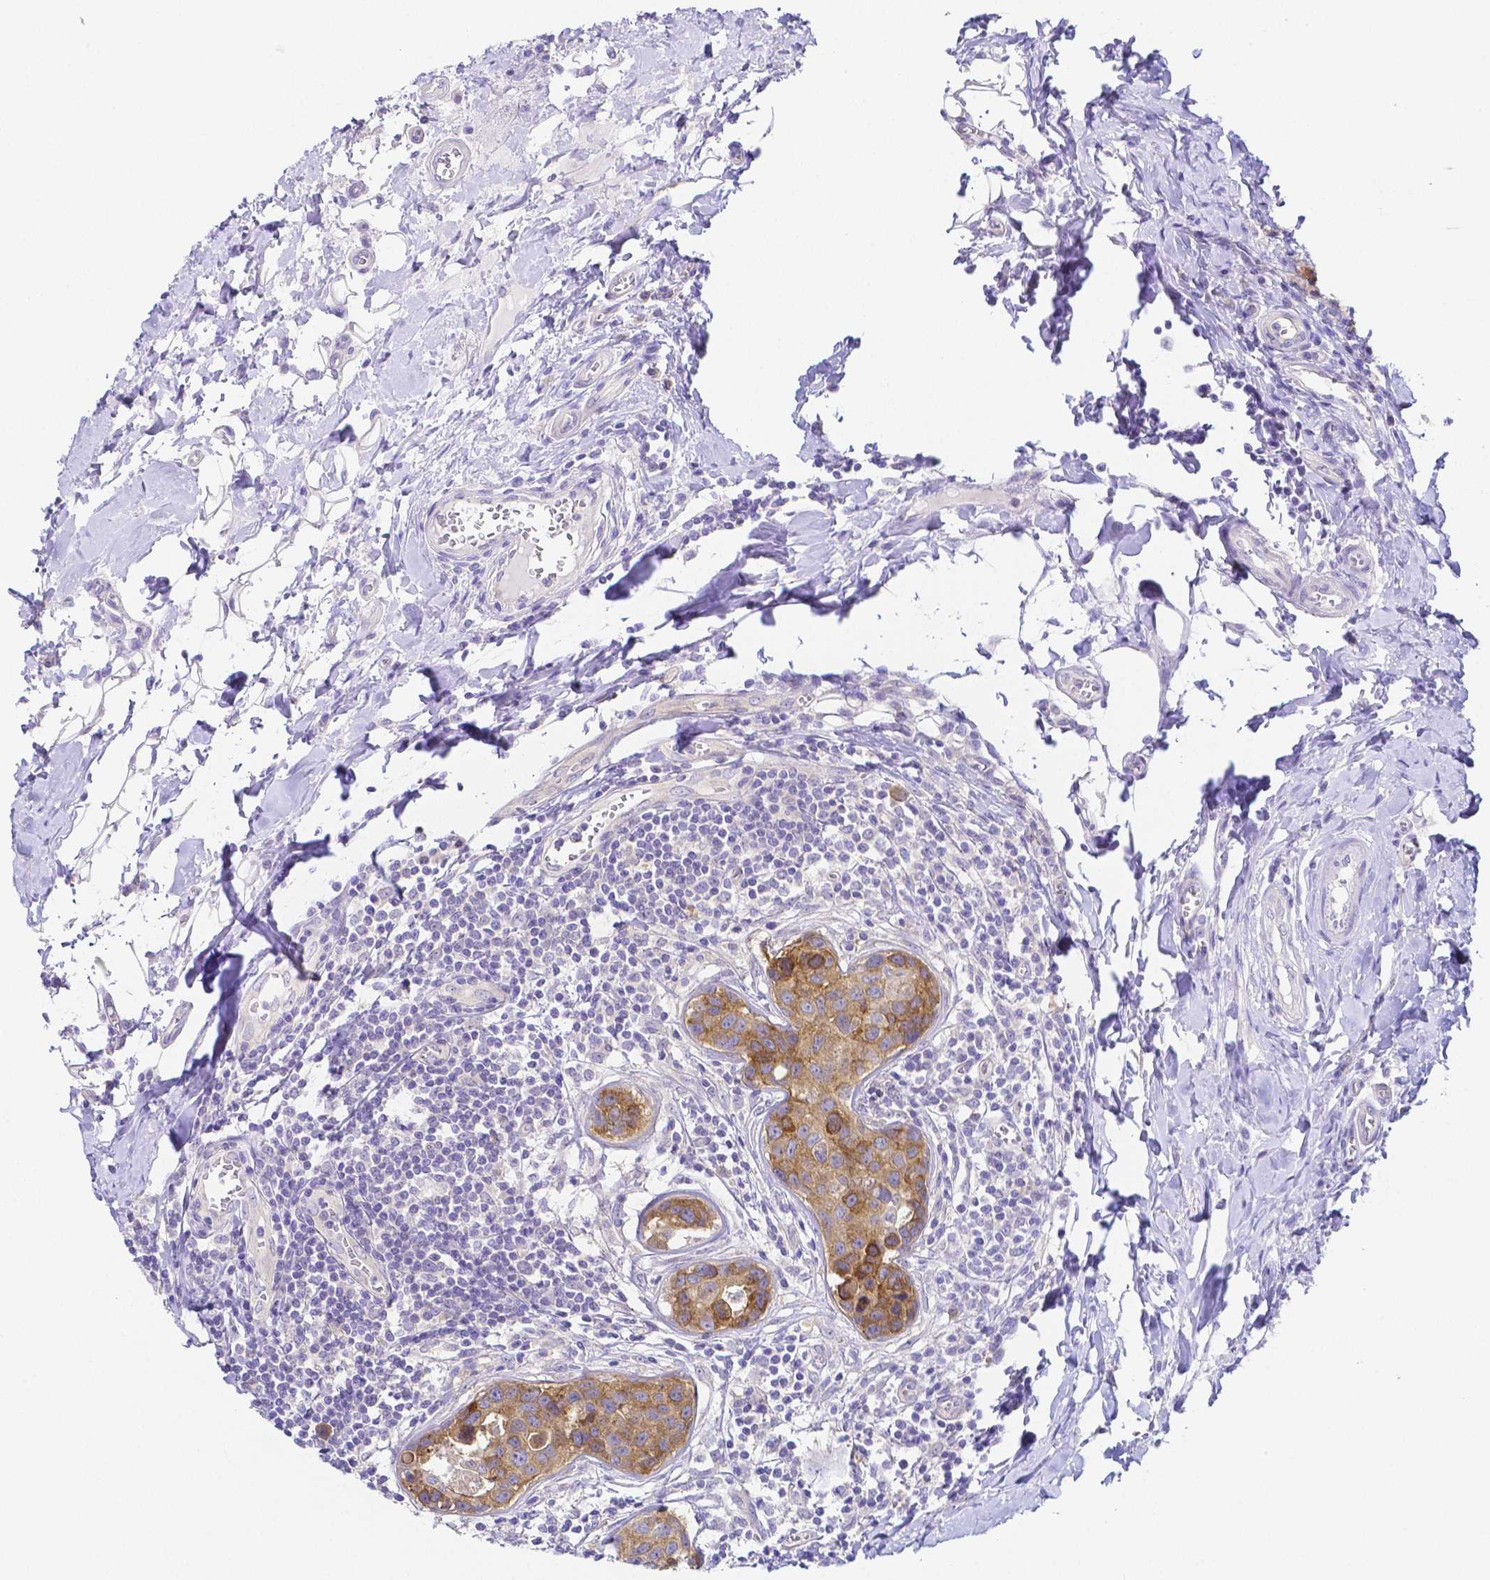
{"staining": {"intensity": "moderate", "quantity": ">75%", "location": "cytoplasmic/membranous"}, "tissue": "breast cancer", "cell_type": "Tumor cells", "image_type": "cancer", "snomed": [{"axis": "morphology", "description": "Duct carcinoma"}, {"axis": "topography", "description": "Breast"}], "caption": "Immunohistochemical staining of breast cancer shows moderate cytoplasmic/membranous protein staining in about >75% of tumor cells.", "gene": "PKP3", "patient": {"sex": "female", "age": 24}}